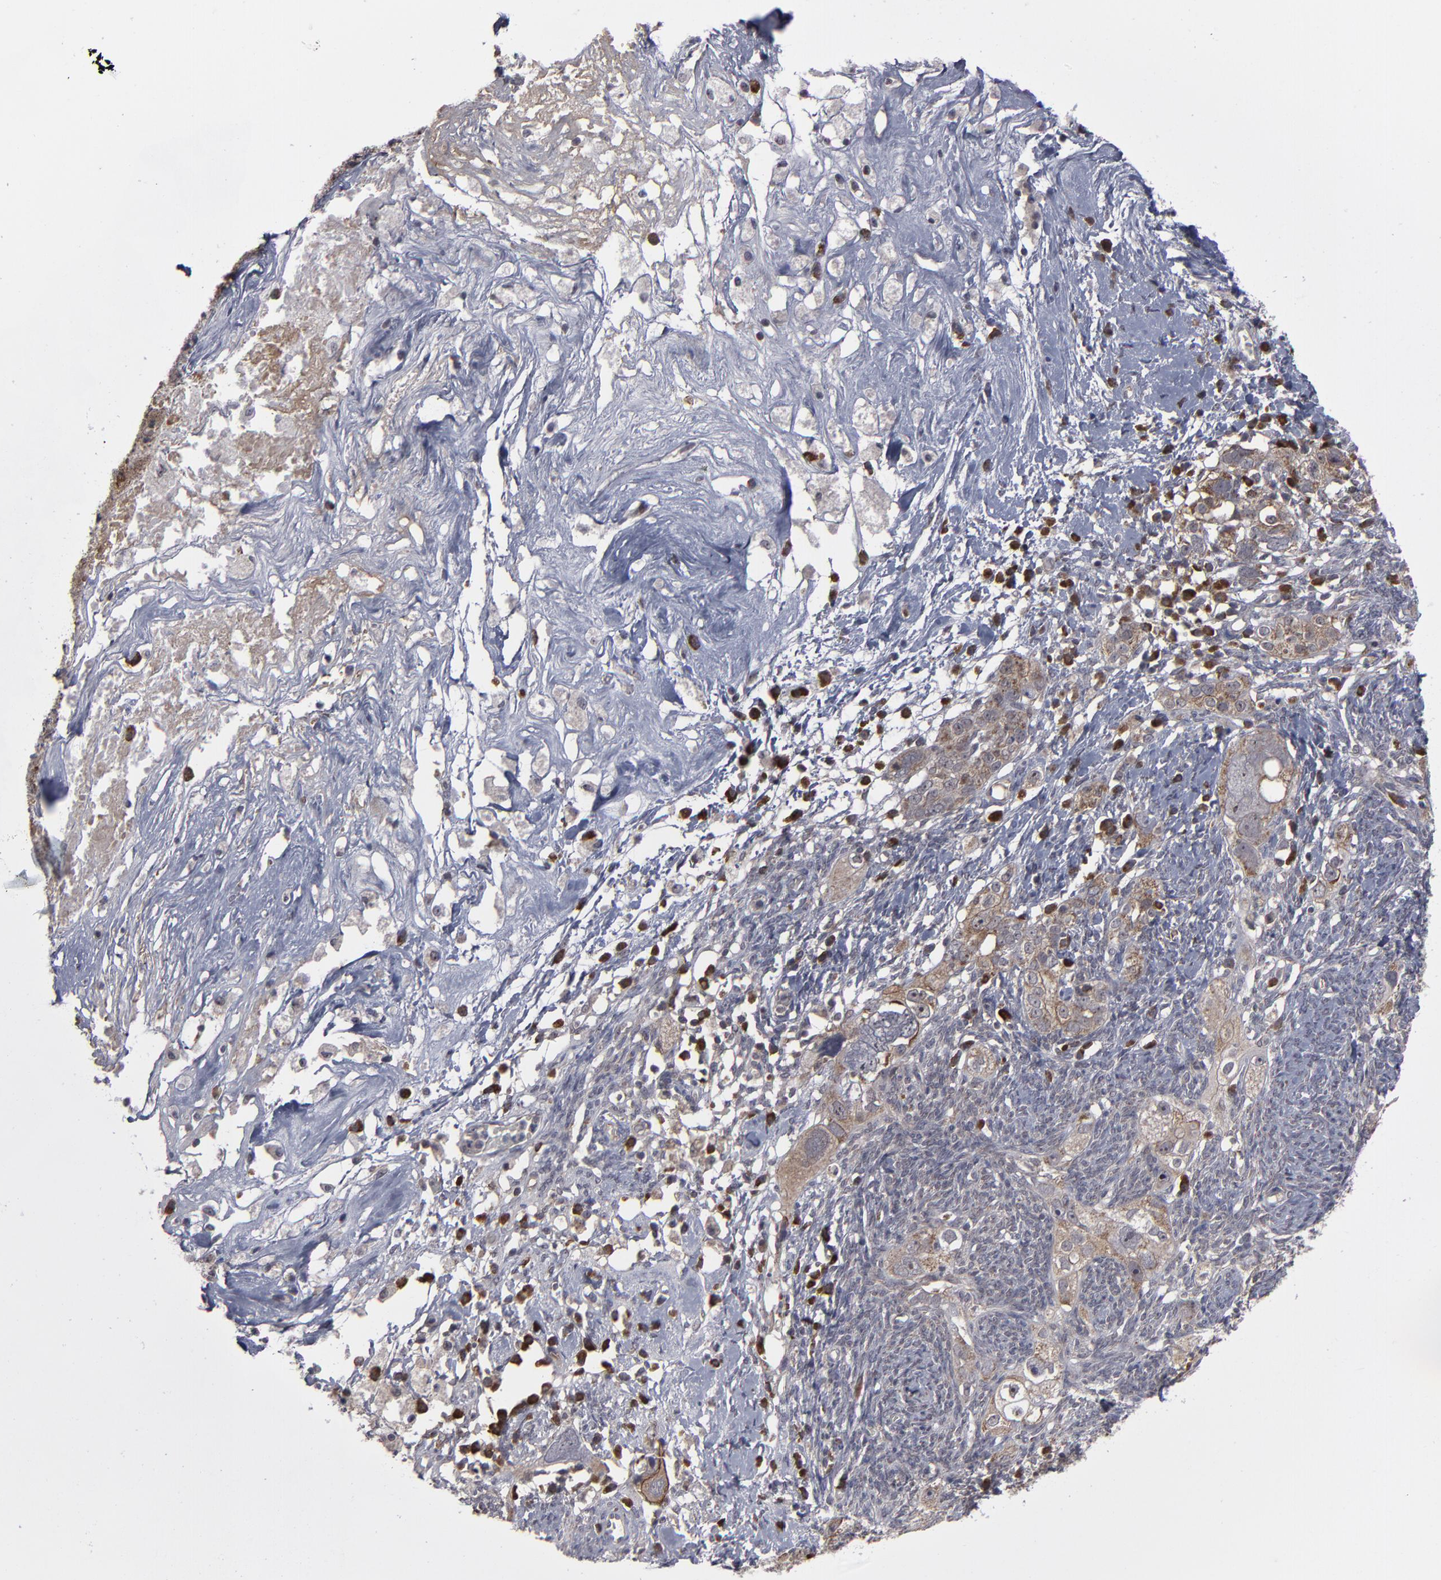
{"staining": {"intensity": "weak", "quantity": "25%-75%", "location": "cytoplasmic/membranous"}, "tissue": "ovarian cancer", "cell_type": "Tumor cells", "image_type": "cancer", "snomed": [{"axis": "morphology", "description": "Normal tissue, NOS"}, {"axis": "morphology", "description": "Cystadenocarcinoma, serous, NOS"}, {"axis": "topography", "description": "Ovary"}], "caption": "The image exhibits staining of serous cystadenocarcinoma (ovarian), revealing weak cytoplasmic/membranous protein positivity (brown color) within tumor cells. (Brightfield microscopy of DAB IHC at high magnification).", "gene": "GLCCI1", "patient": {"sex": "female", "age": 62}}